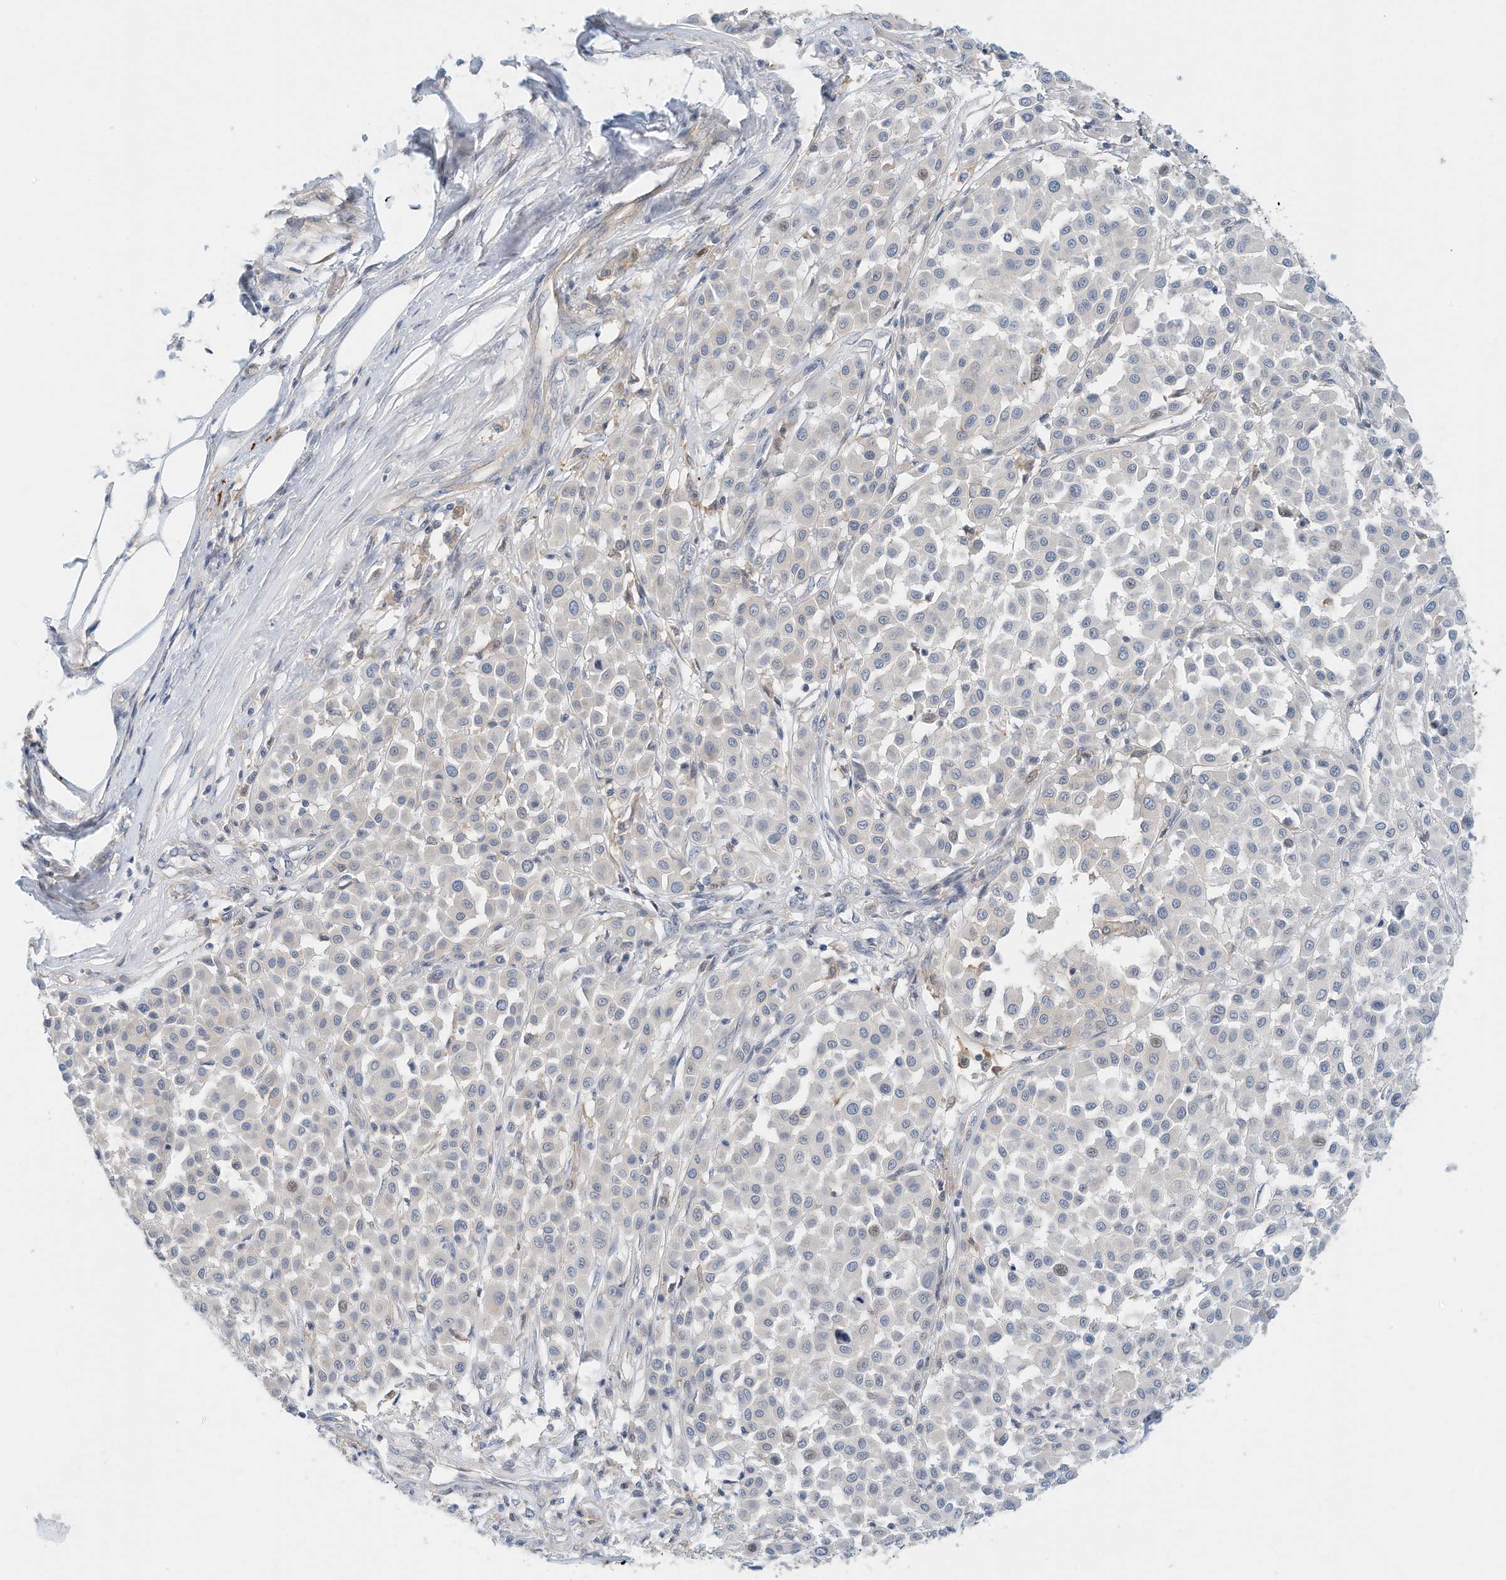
{"staining": {"intensity": "weak", "quantity": "<25%", "location": "nuclear"}, "tissue": "melanoma", "cell_type": "Tumor cells", "image_type": "cancer", "snomed": [{"axis": "morphology", "description": "Malignant melanoma, Metastatic site"}, {"axis": "topography", "description": "Soft tissue"}], "caption": "High power microscopy micrograph of an IHC photomicrograph of malignant melanoma (metastatic site), revealing no significant expression in tumor cells.", "gene": "MICAL1", "patient": {"sex": "male", "age": 41}}